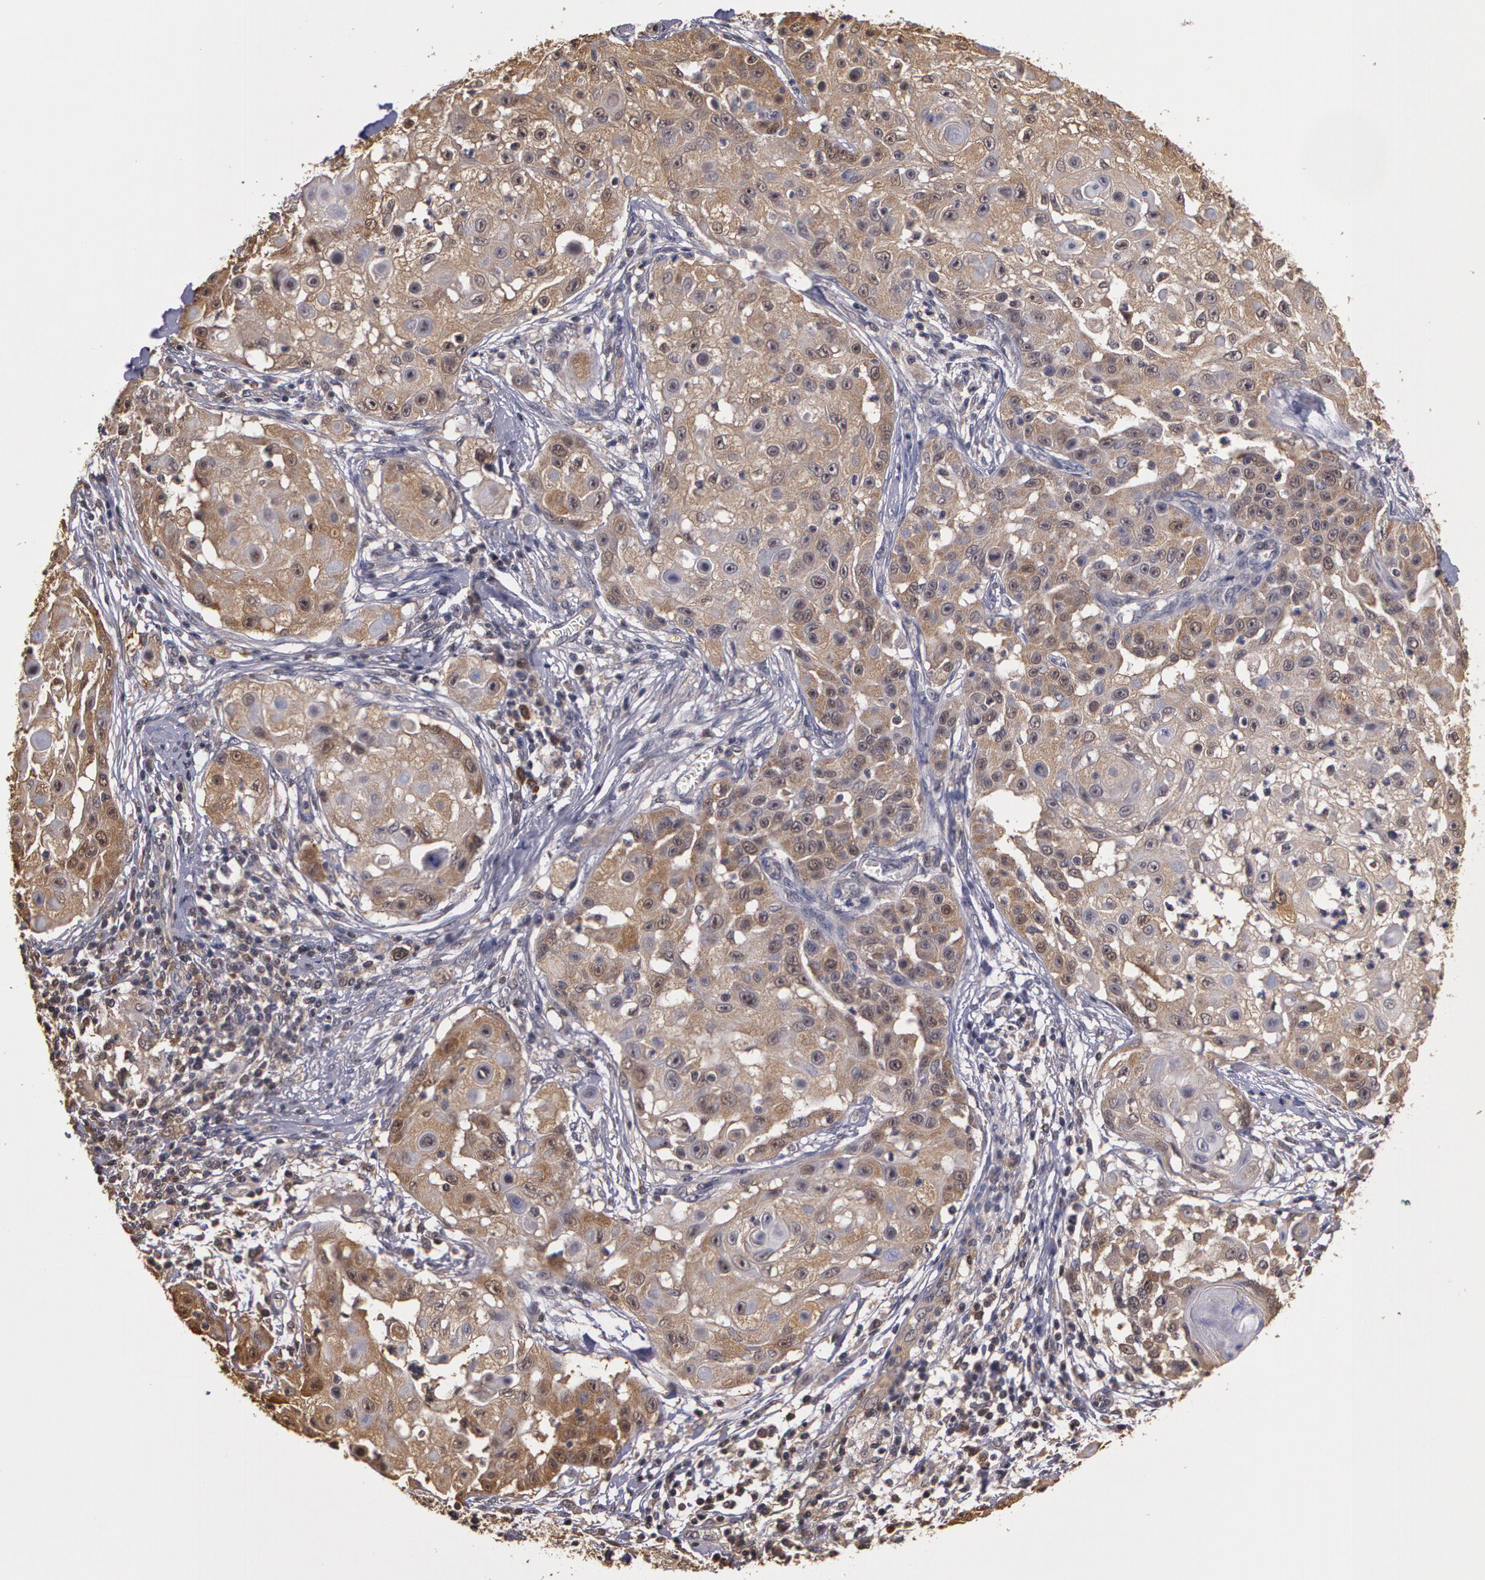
{"staining": {"intensity": "weak", "quantity": "25%-75%", "location": "cytoplasmic/membranous"}, "tissue": "skin cancer", "cell_type": "Tumor cells", "image_type": "cancer", "snomed": [{"axis": "morphology", "description": "Squamous cell carcinoma, NOS"}, {"axis": "topography", "description": "Skin"}], "caption": "Immunohistochemistry of human skin cancer (squamous cell carcinoma) reveals low levels of weak cytoplasmic/membranous staining in approximately 25%-75% of tumor cells.", "gene": "AHSA1", "patient": {"sex": "female", "age": 57}}